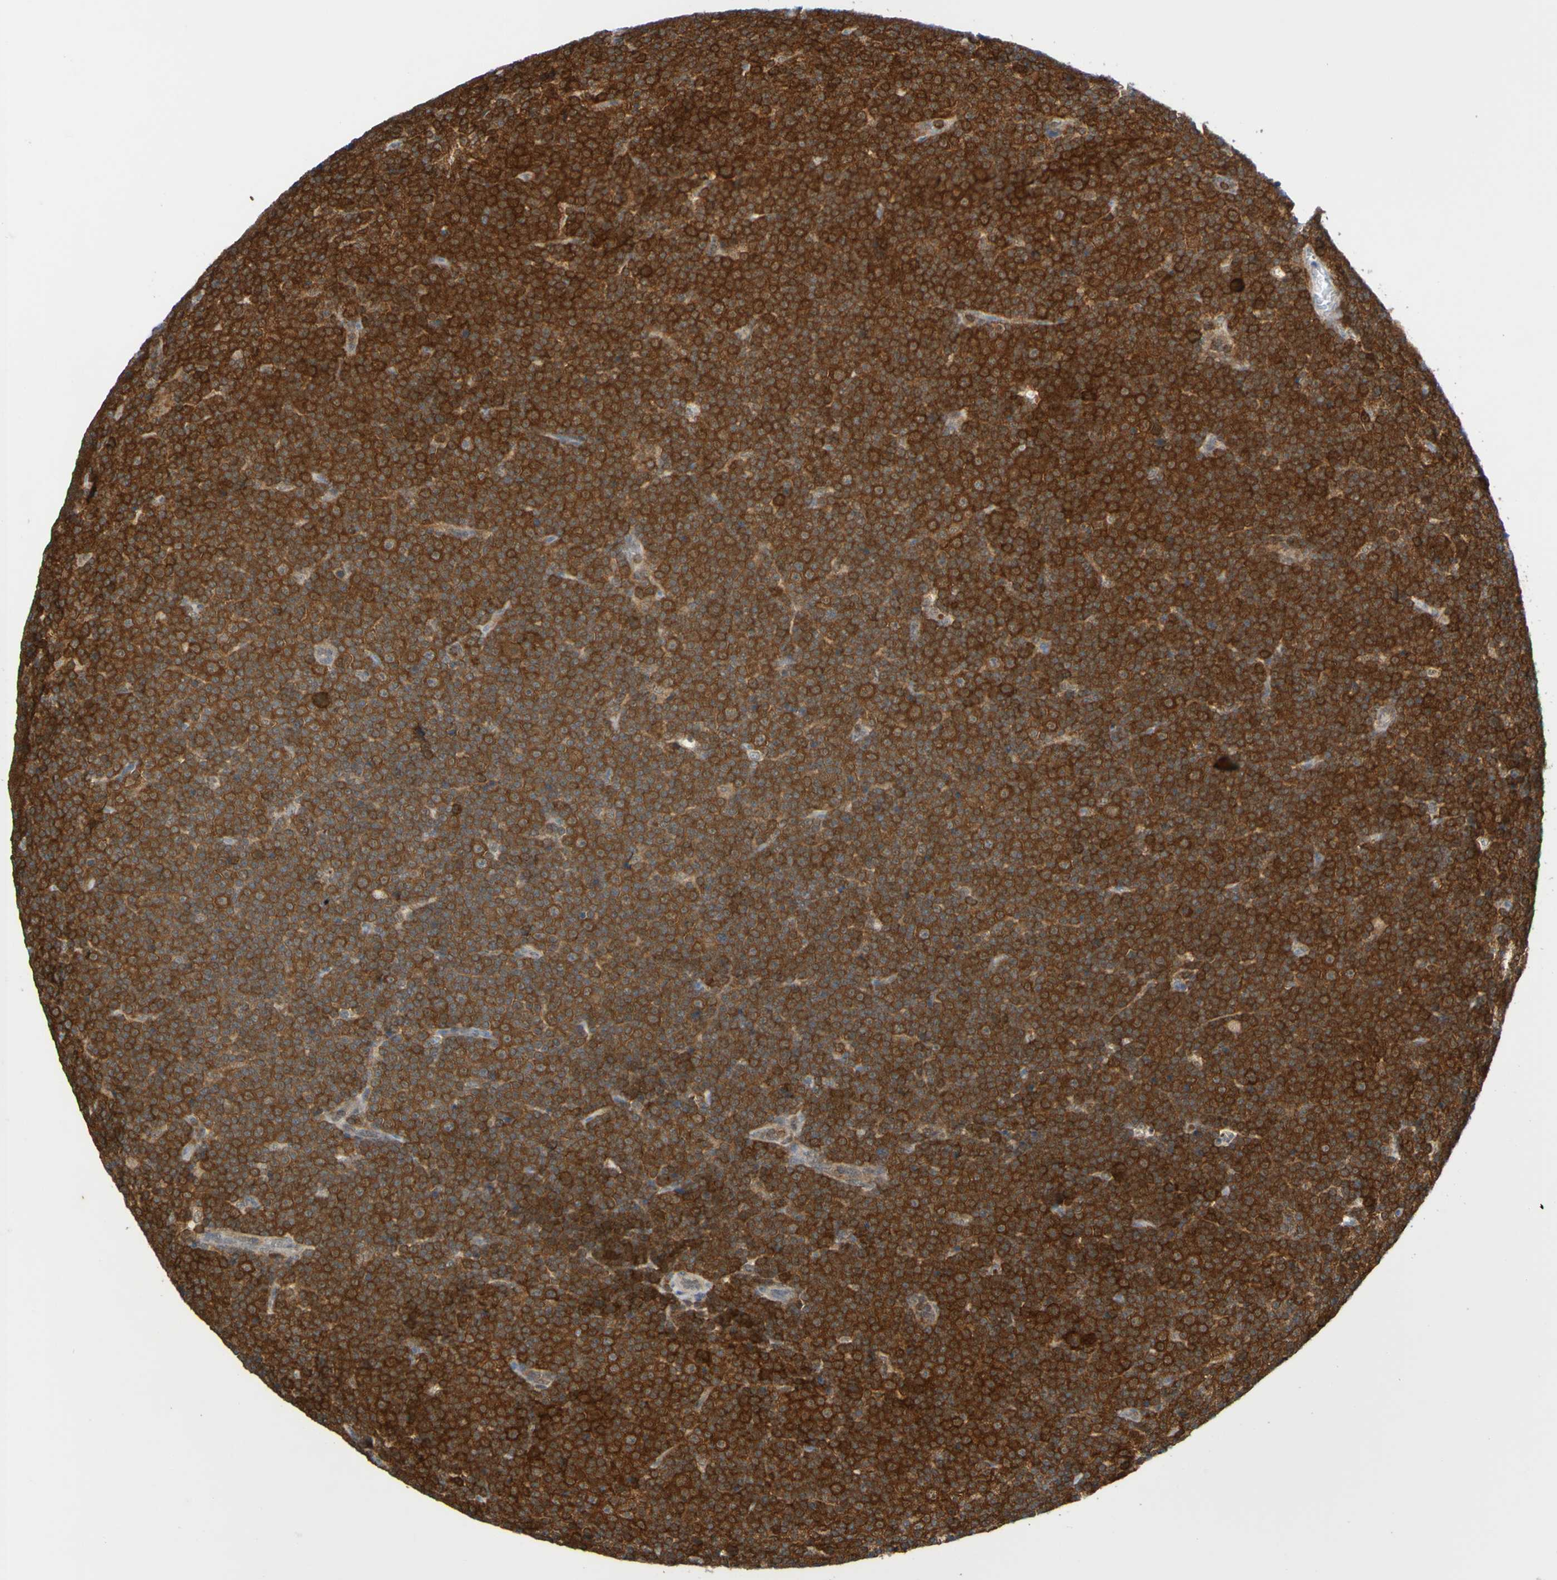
{"staining": {"intensity": "strong", "quantity": ">75%", "location": "cytoplasmic/membranous"}, "tissue": "lymphoma", "cell_type": "Tumor cells", "image_type": "cancer", "snomed": [{"axis": "morphology", "description": "Malignant lymphoma, non-Hodgkin's type, Low grade"}, {"axis": "topography", "description": "Lymph node"}], "caption": "An image of lymphoma stained for a protein demonstrates strong cytoplasmic/membranous brown staining in tumor cells. (DAB (3,3'-diaminobenzidine) IHC, brown staining for protein, blue staining for nuclei).", "gene": "ATIC", "patient": {"sex": "female", "age": 67}}